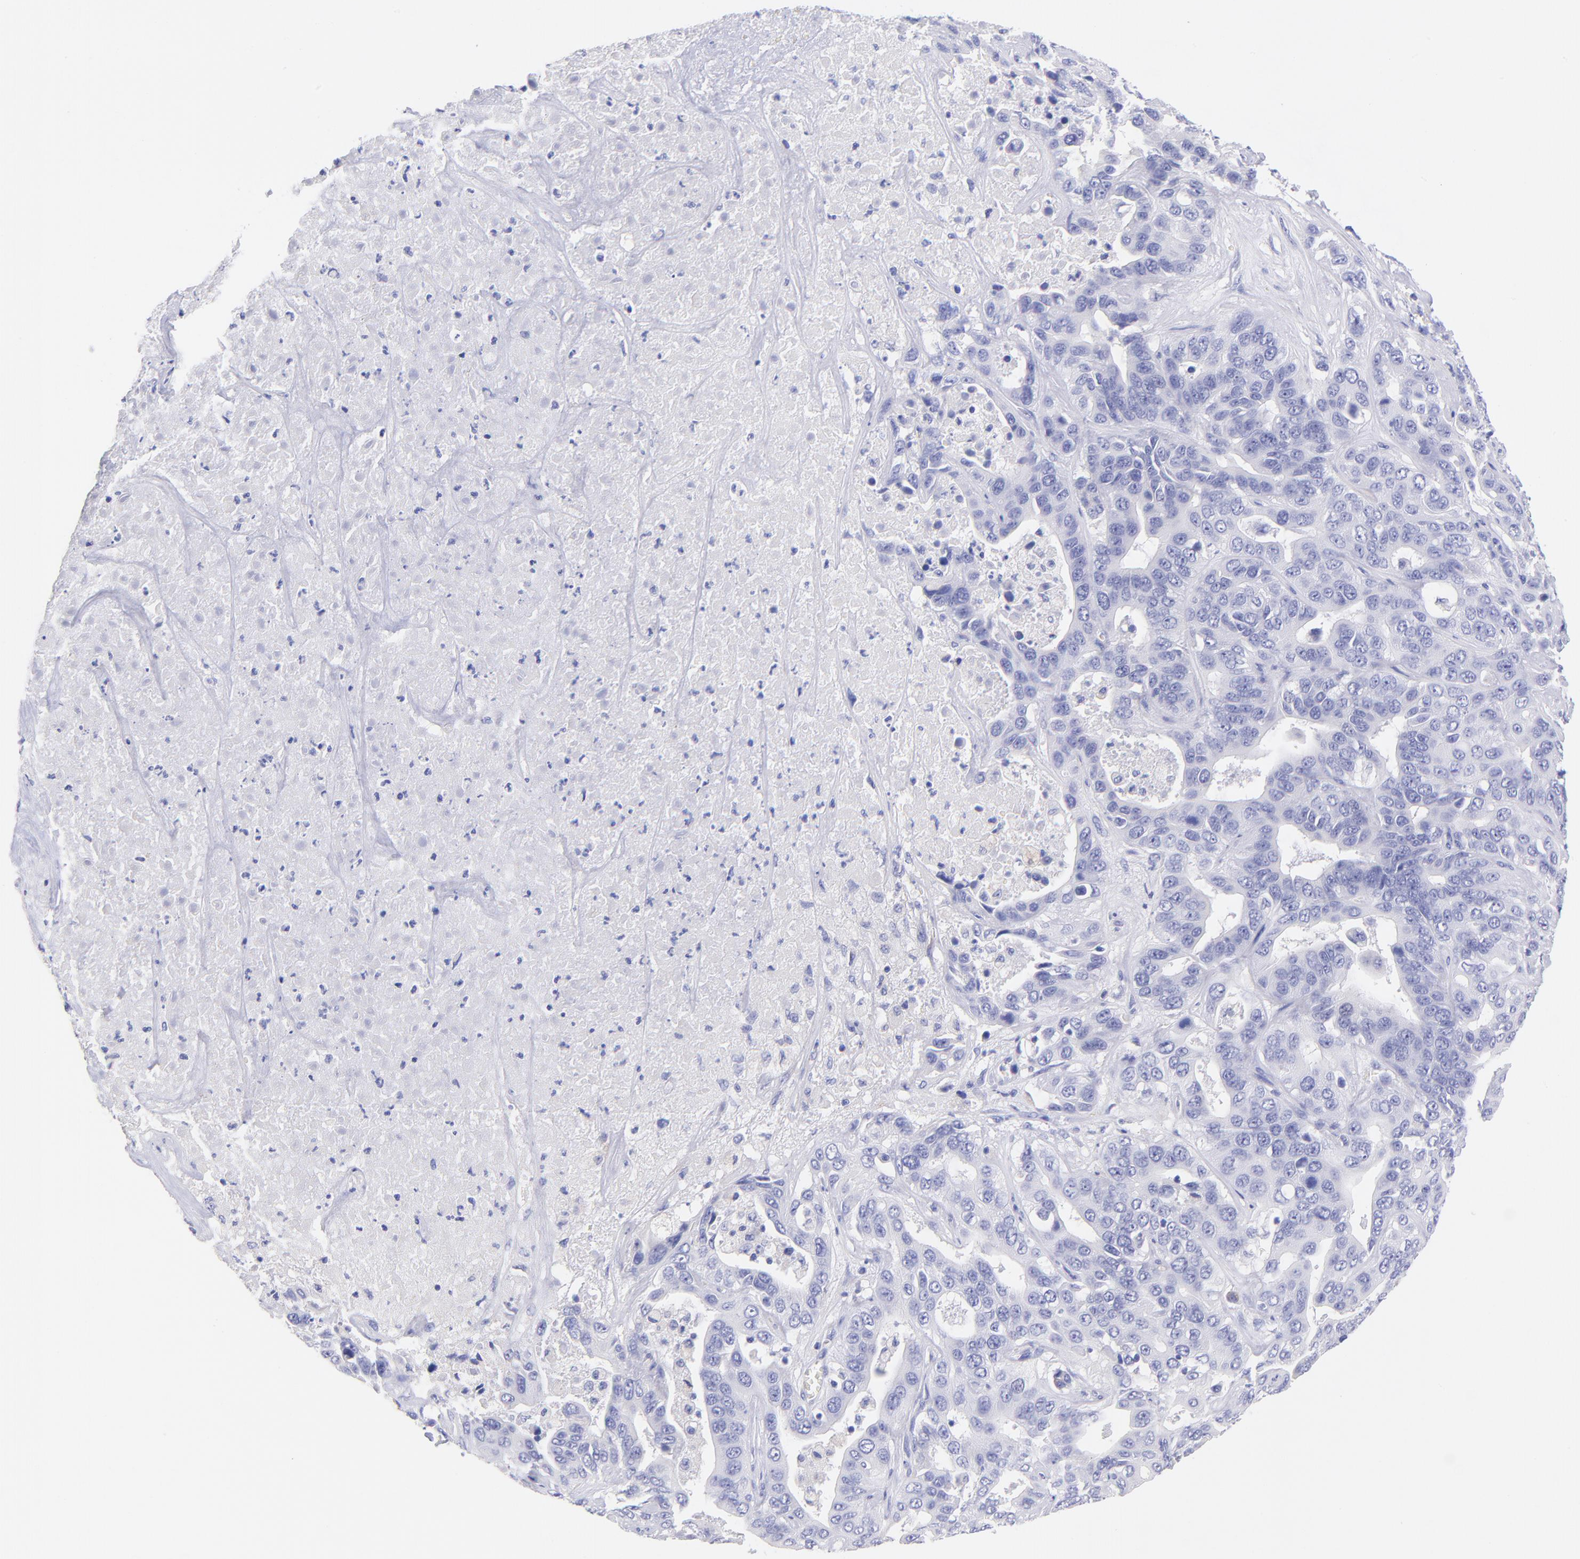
{"staining": {"intensity": "negative", "quantity": "none", "location": "none"}, "tissue": "liver cancer", "cell_type": "Tumor cells", "image_type": "cancer", "snomed": [{"axis": "morphology", "description": "Cholangiocarcinoma"}, {"axis": "topography", "description": "Liver"}], "caption": "Tumor cells show no significant protein expression in liver cancer (cholangiocarcinoma).", "gene": "RAB3B", "patient": {"sex": "female", "age": 52}}